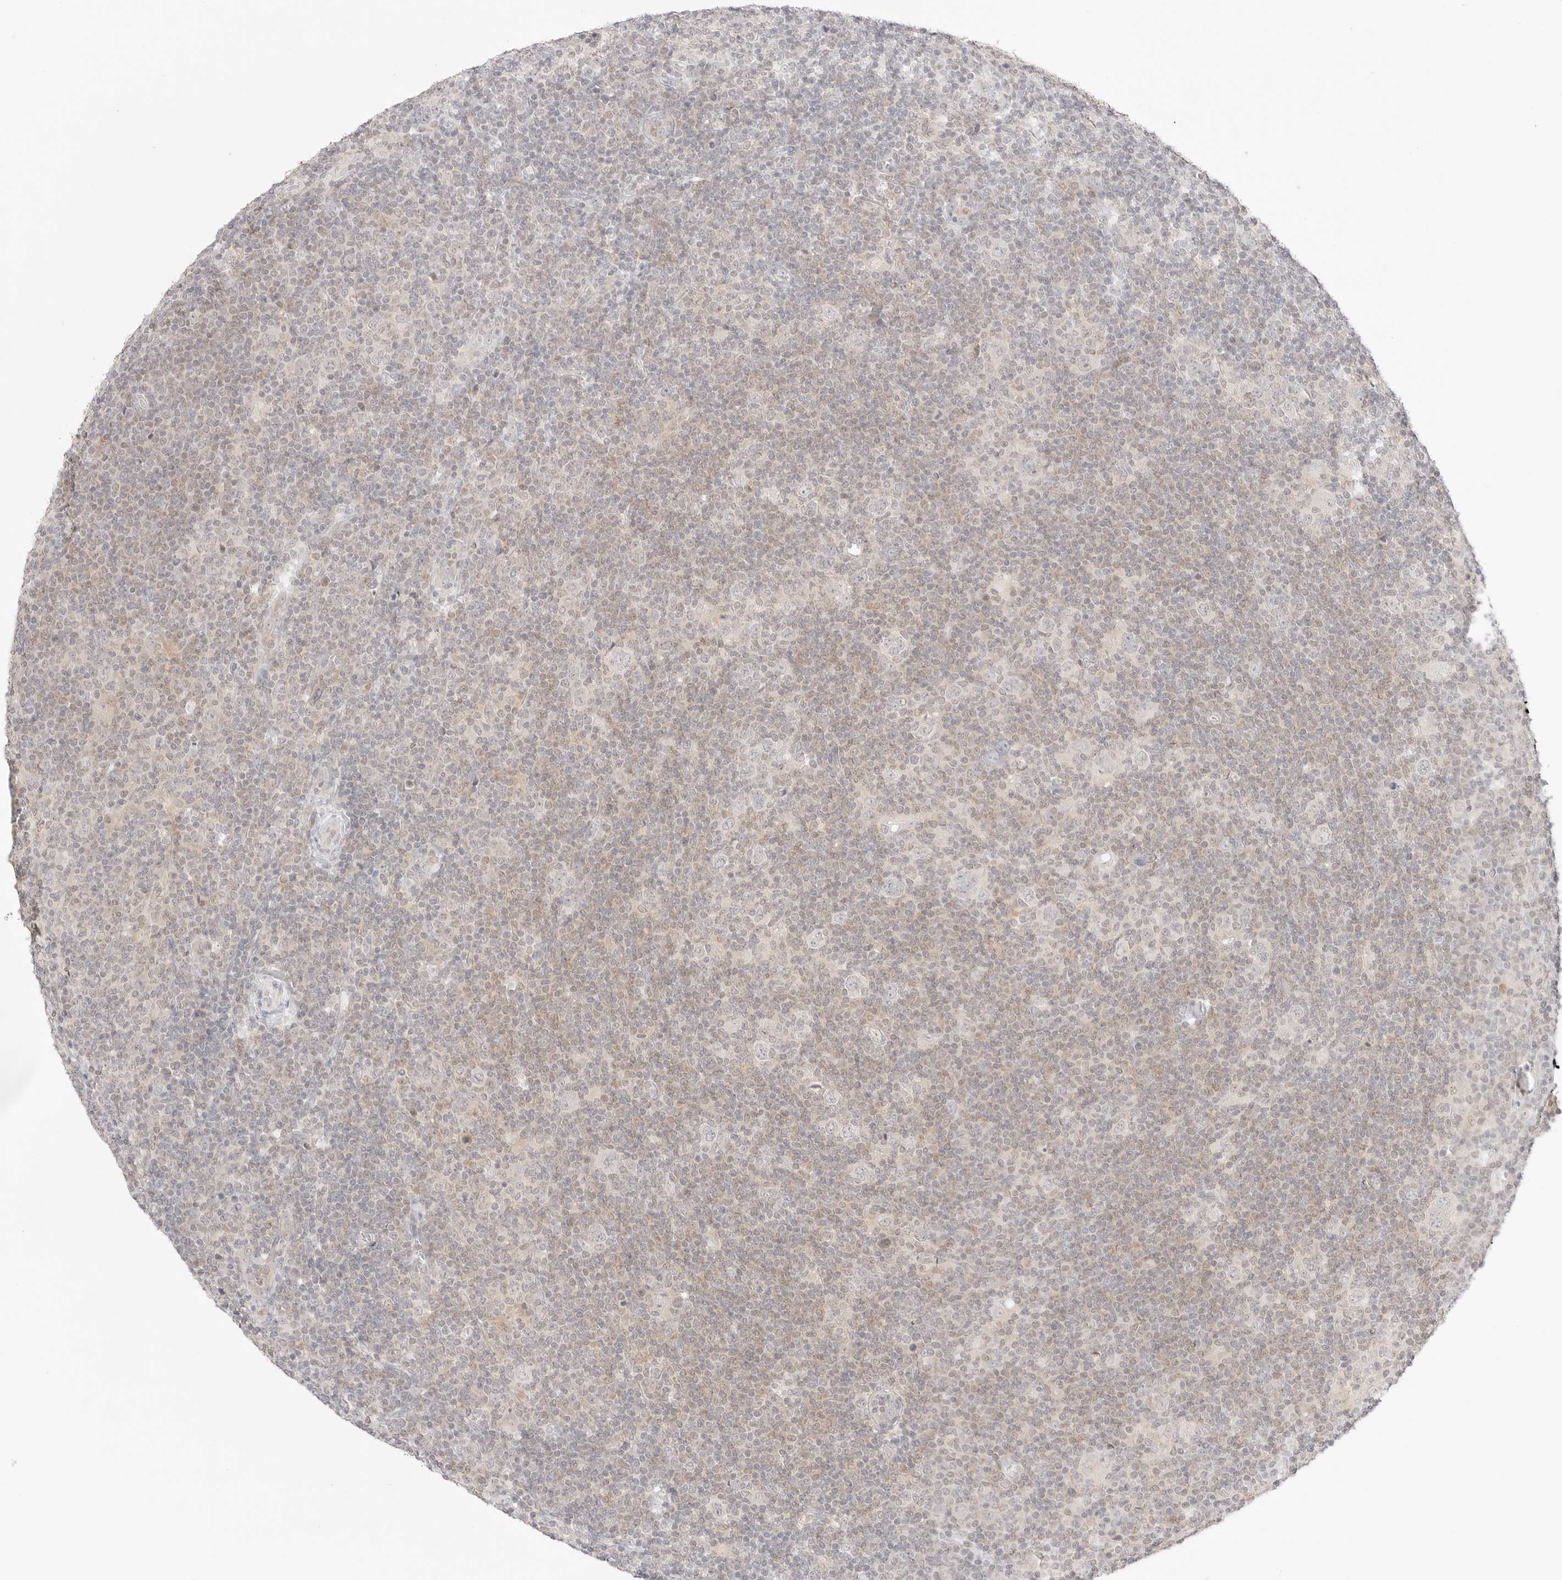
{"staining": {"intensity": "negative", "quantity": "none", "location": "none"}, "tissue": "lymphoma", "cell_type": "Tumor cells", "image_type": "cancer", "snomed": [{"axis": "morphology", "description": "Hodgkin's disease, NOS"}, {"axis": "topography", "description": "Lymph node"}], "caption": "This is an immunohistochemistry image of human Hodgkin's disease. There is no positivity in tumor cells.", "gene": "GNAS", "patient": {"sex": "female", "age": 57}}